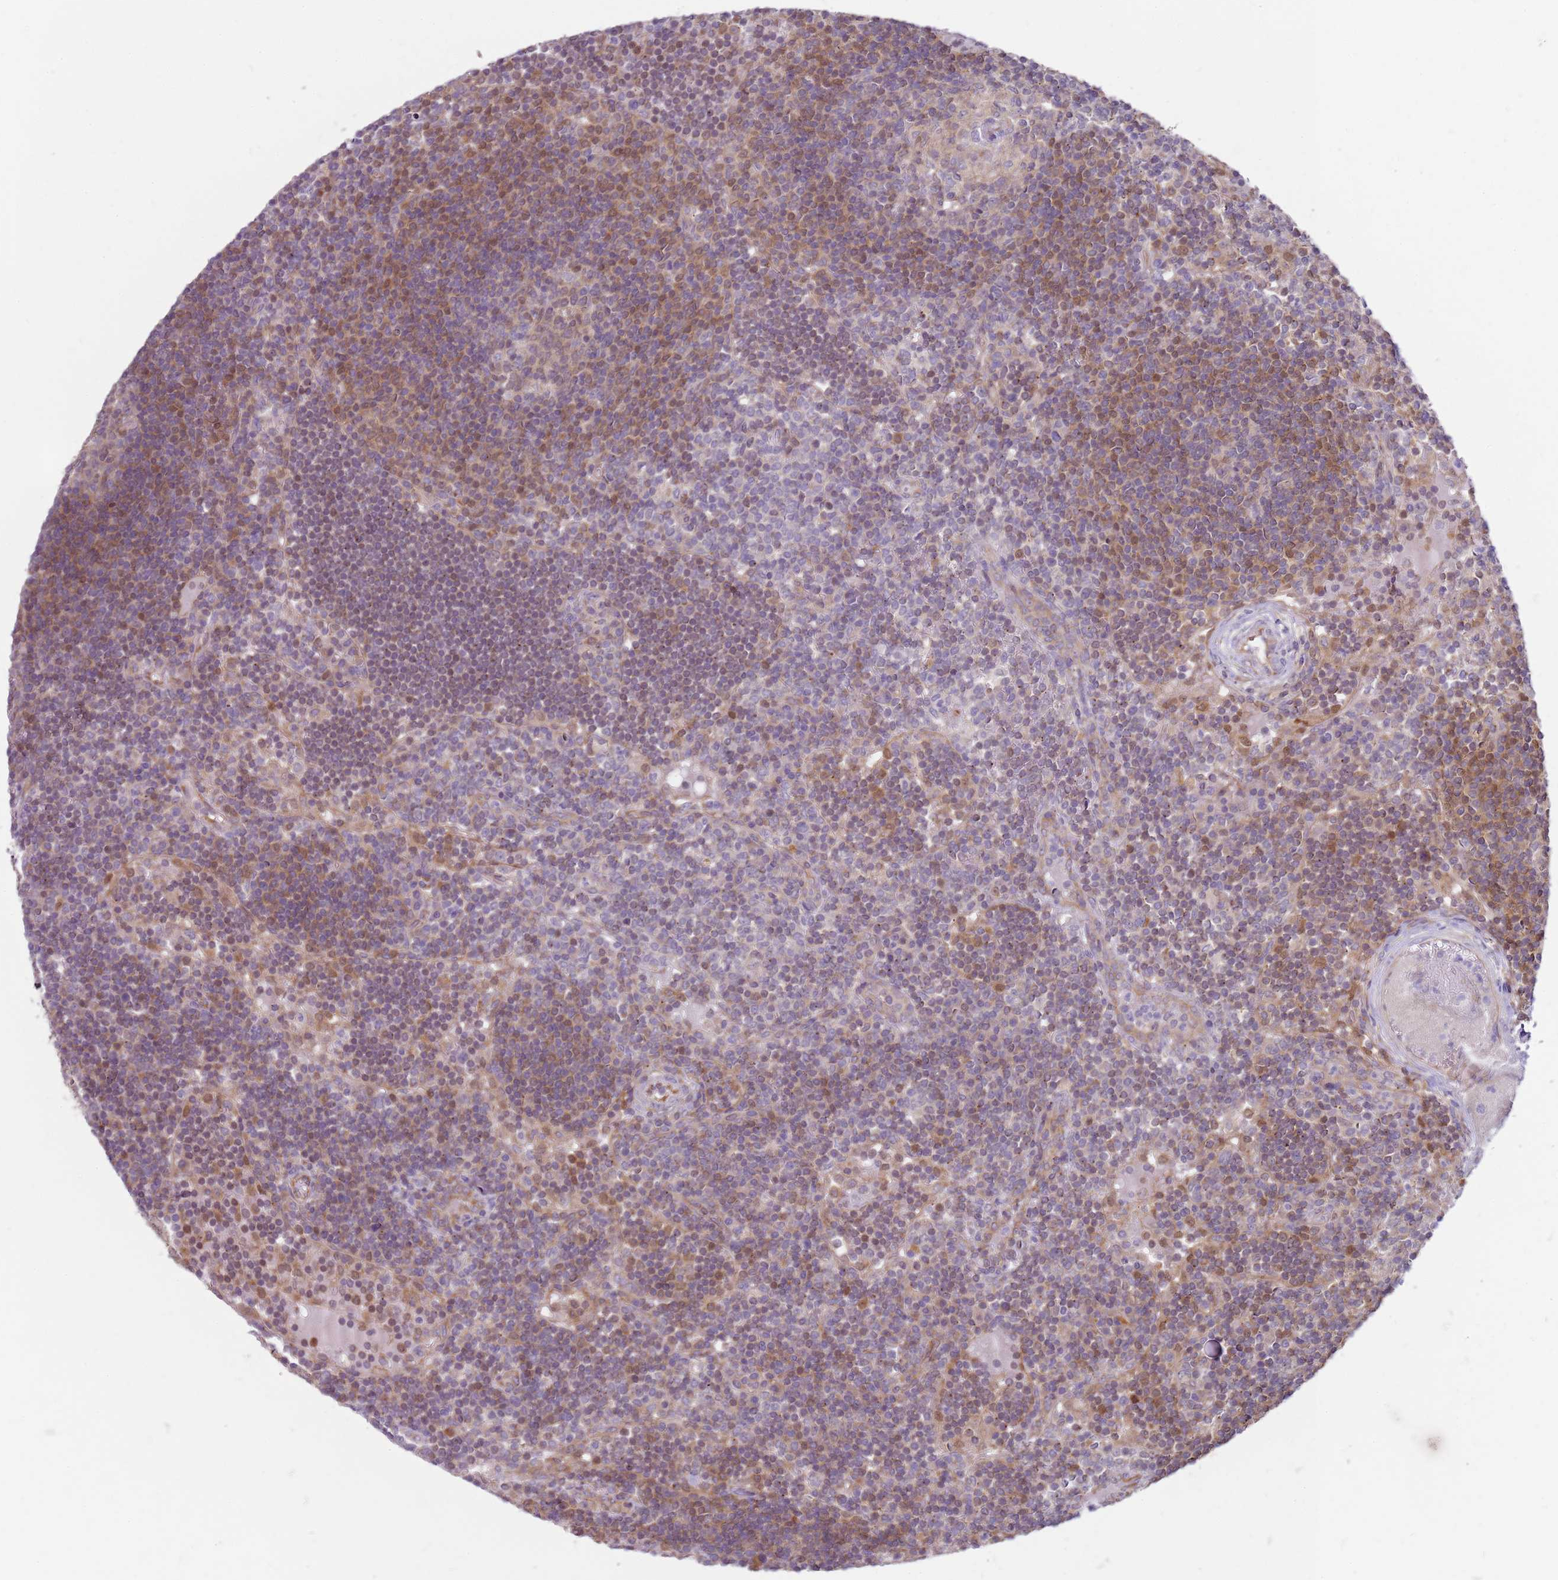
{"staining": {"intensity": "moderate", "quantity": "25%-75%", "location": "cytoplasmic/membranous"}, "tissue": "lymph node", "cell_type": "Germinal center cells", "image_type": "normal", "snomed": [{"axis": "morphology", "description": "Normal tissue, NOS"}, {"axis": "topography", "description": "Lymph node"}], "caption": "Immunohistochemical staining of normal lymph node displays moderate cytoplasmic/membranous protein expression in about 25%-75% of germinal center cells.", "gene": "GRAP", "patient": {"sex": "male", "age": 53}}